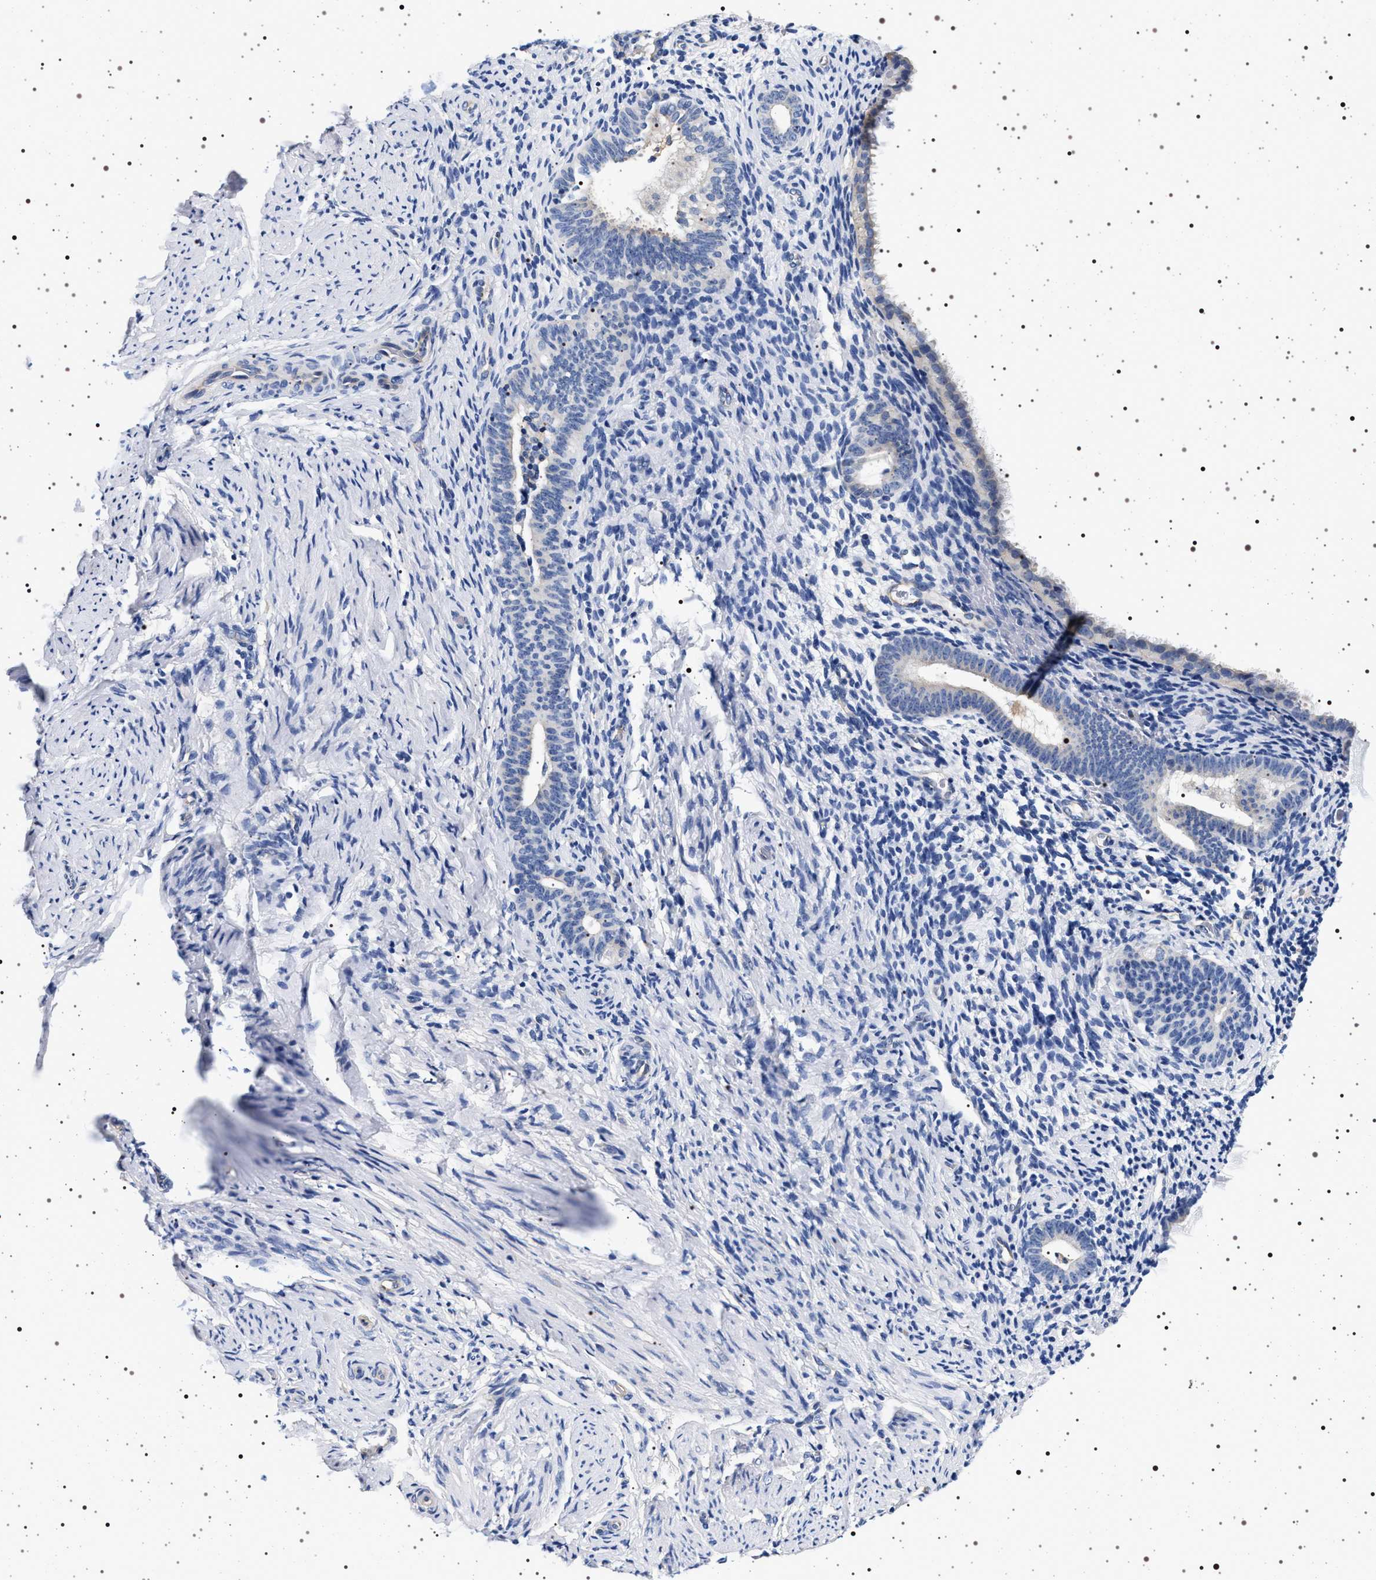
{"staining": {"intensity": "negative", "quantity": "none", "location": "none"}, "tissue": "endometrium", "cell_type": "Cells in endometrial stroma", "image_type": "normal", "snomed": [{"axis": "morphology", "description": "Normal tissue, NOS"}, {"axis": "topography", "description": "Endometrium"}], "caption": "Endometrium was stained to show a protein in brown. There is no significant positivity in cells in endometrial stroma. The staining was performed using DAB (3,3'-diaminobenzidine) to visualize the protein expression in brown, while the nuclei were stained in blue with hematoxylin (Magnification: 20x).", "gene": "HSD17B1", "patient": {"sex": "female", "age": 51}}